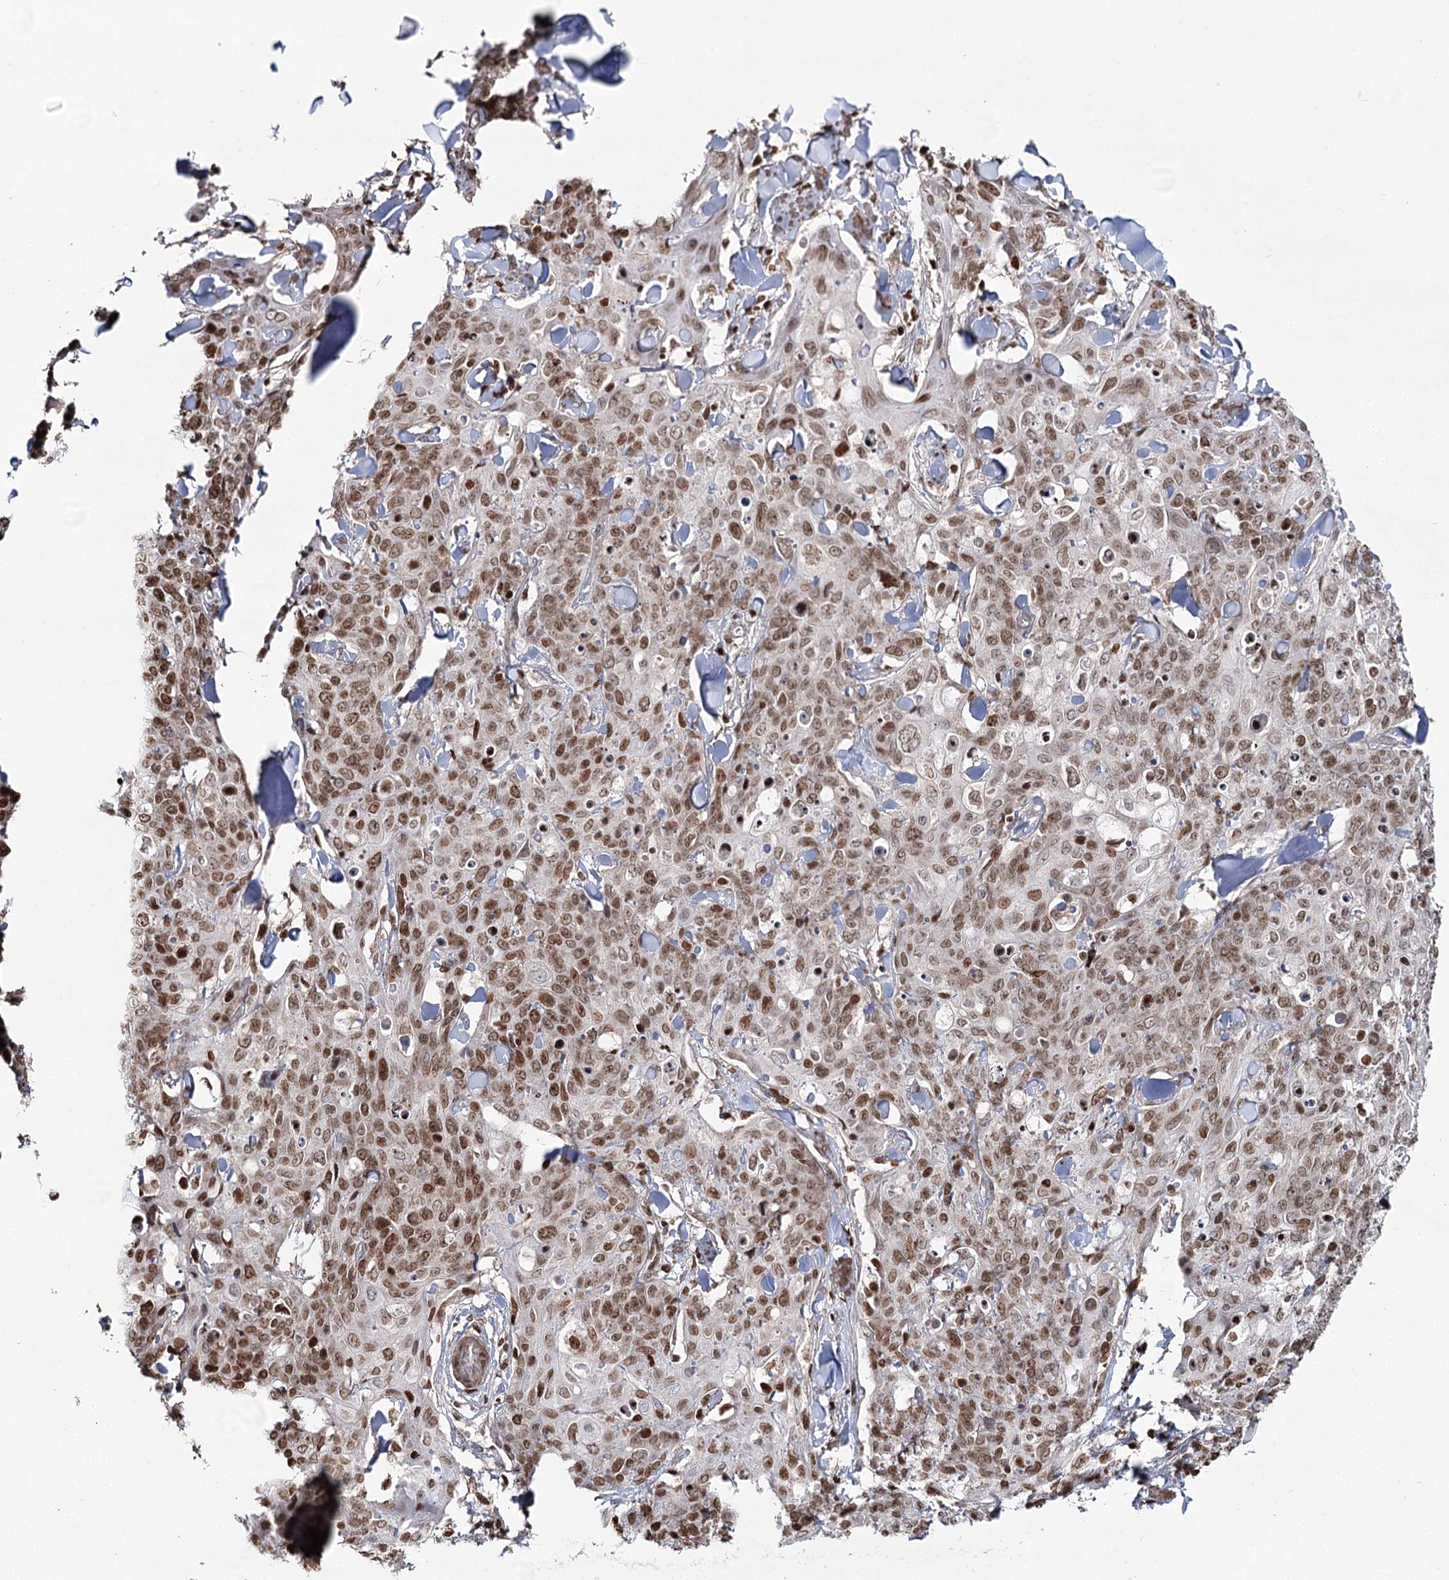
{"staining": {"intensity": "moderate", "quantity": ">75%", "location": "nuclear"}, "tissue": "skin cancer", "cell_type": "Tumor cells", "image_type": "cancer", "snomed": [{"axis": "morphology", "description": "Squamous cell carcinoma, NOS"}, {"axis": "topography", "description": "Skin"}, {"axis": "topography", "description": "Vulva"}], "caption": "This photomicrograph shows skin cancer (squamous cell carcinoma) stained with immunohistochemistry to label a protein in brown. The nuclear of tumor cells show moderate positivity for the protein. Nuclei are counter-stained blue.", "gene": "PDHX", "patient": {"sex": "female", "age": 85}}